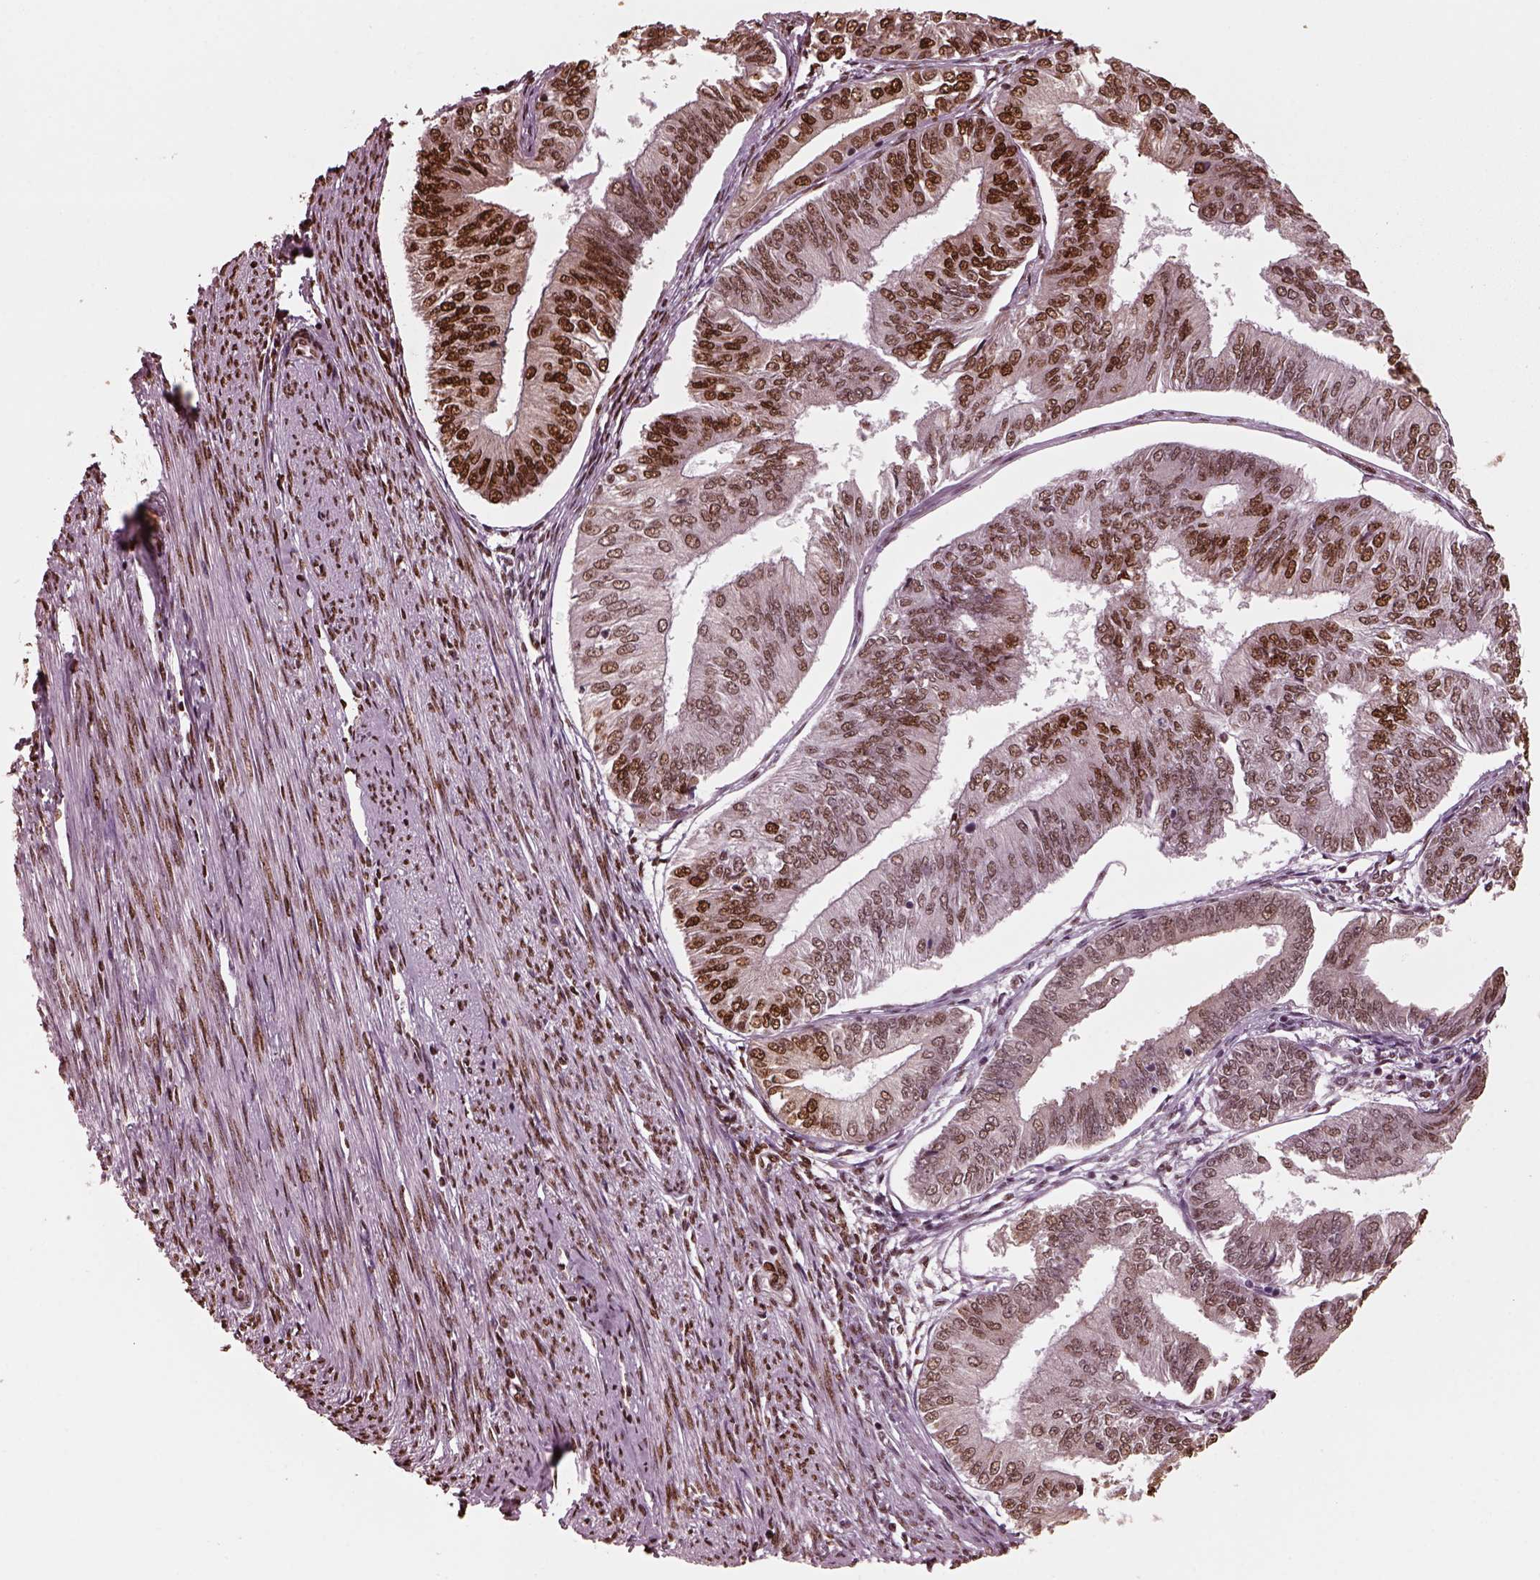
{"staining": {"intensity": "strong", "quantity": "25%-75%", "location": "nuclear"}, "tissue": "endometrial cancer", "cell_type": "Tumor cells", "image_type": "cancer", "snomed": [{"axis": "morphology", "description": "Adenocarcinoma, NOS"}, {"axis": "topography", "description": "Endometrium"}], "caption": "Endometrial adenocarcinoma tissue shows strong nuclear expression in about 25%-75% of tumor cells, visualized by immunohistochemistry.", "gene": "NSD1", "patient": {"sex": "female", "age": 58}}